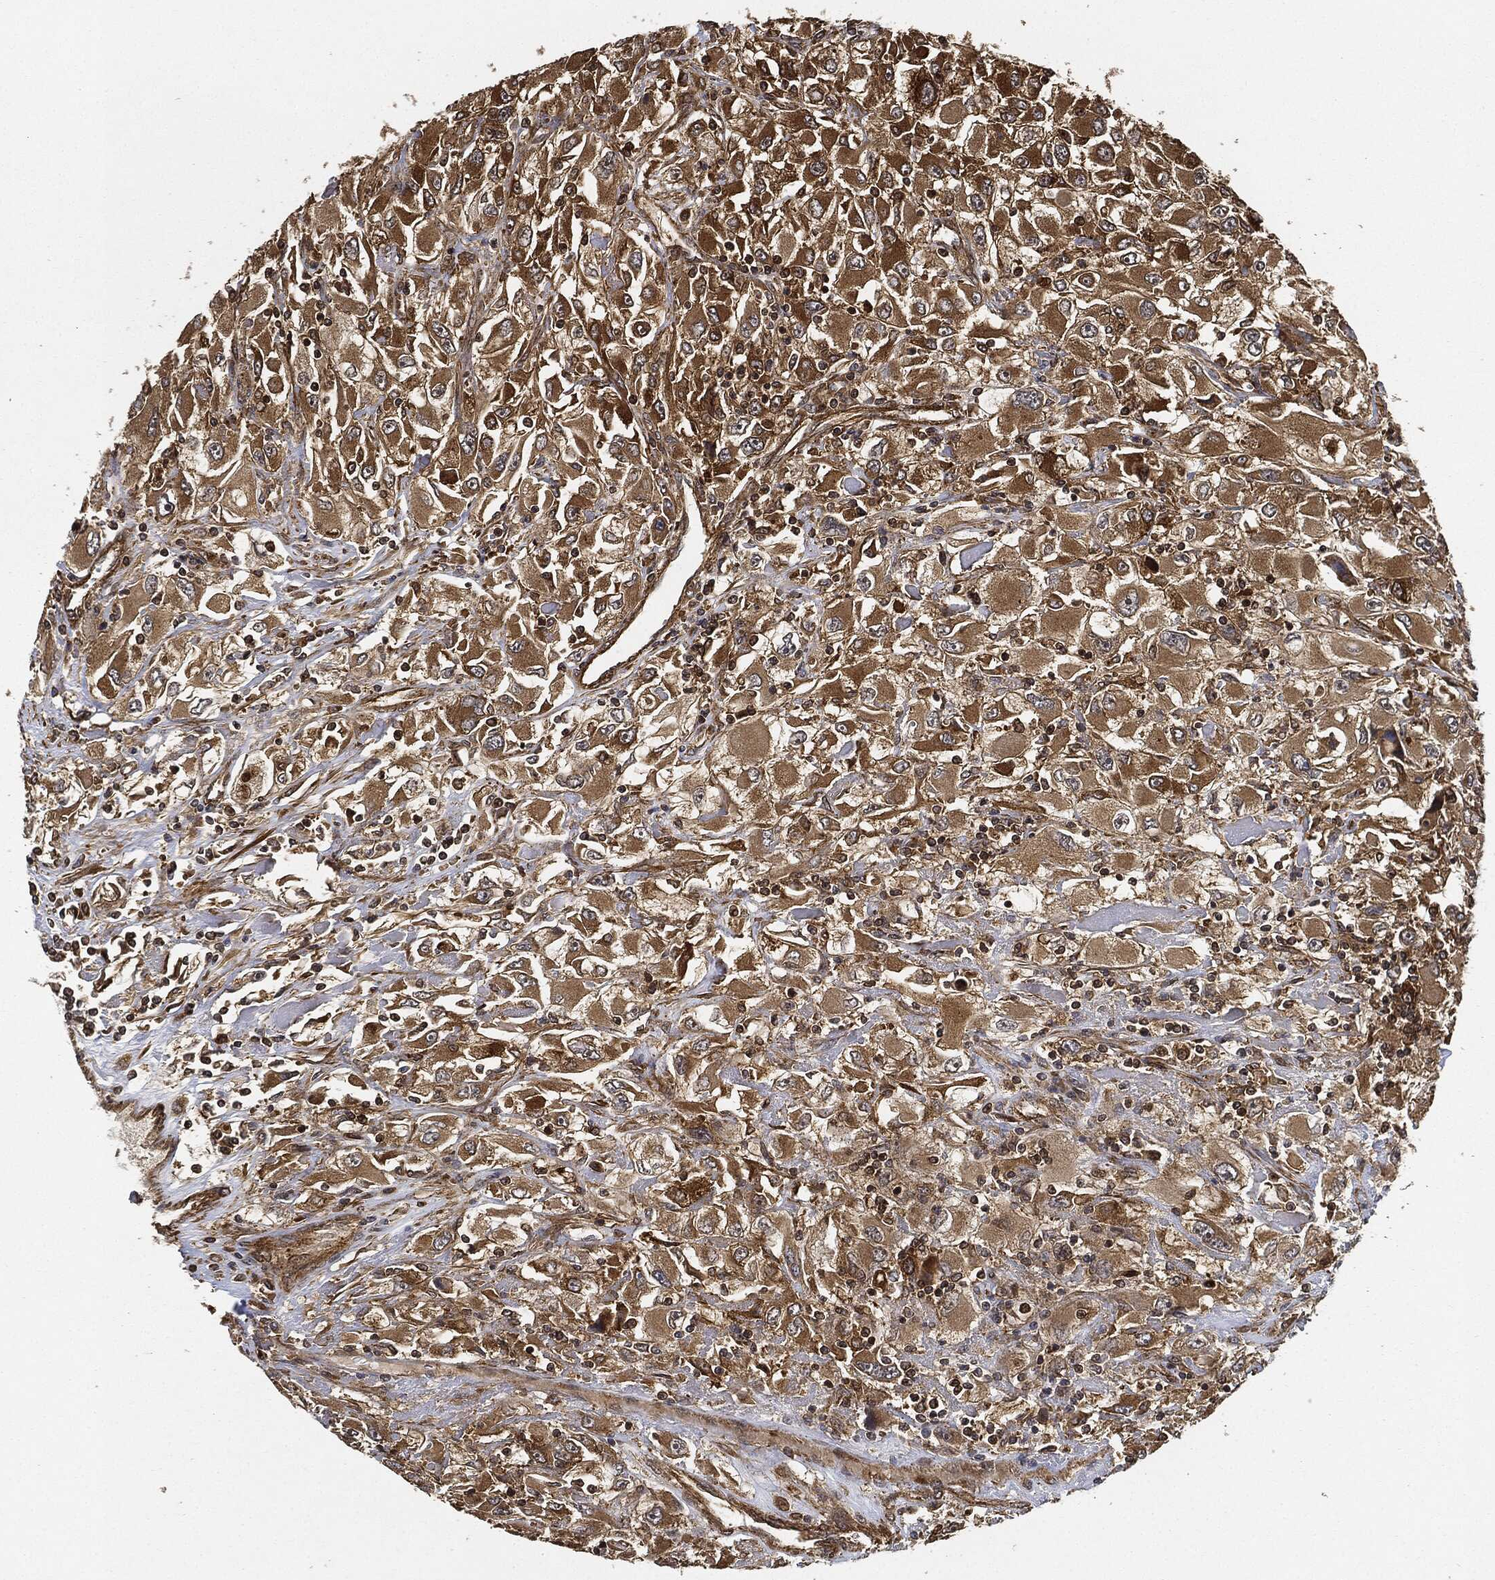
{"staining": {"intensity": "strong", "quantity": ">75%", "location": "cytoplasmic/membranous"}, "tissue": "renal cancer", "cell_type": "Tumor cells", "image_type": "cancer", "snomed": [{"axis": "morphology", "description": "Adenocarcinoma, NOS"}, {"axis": "topography", "description": "Kidney"}], "caption": "This micrograph displays renal cancer (adenocarcinoma) stained with IHC to label a protein in brown. The cytoplasmic/membranous of tumor cells show strong positivity for the protein. Nuclei are counter-stained blue.", "gene": "CEP290", "patient": {"sex": "female", "age": 52}}